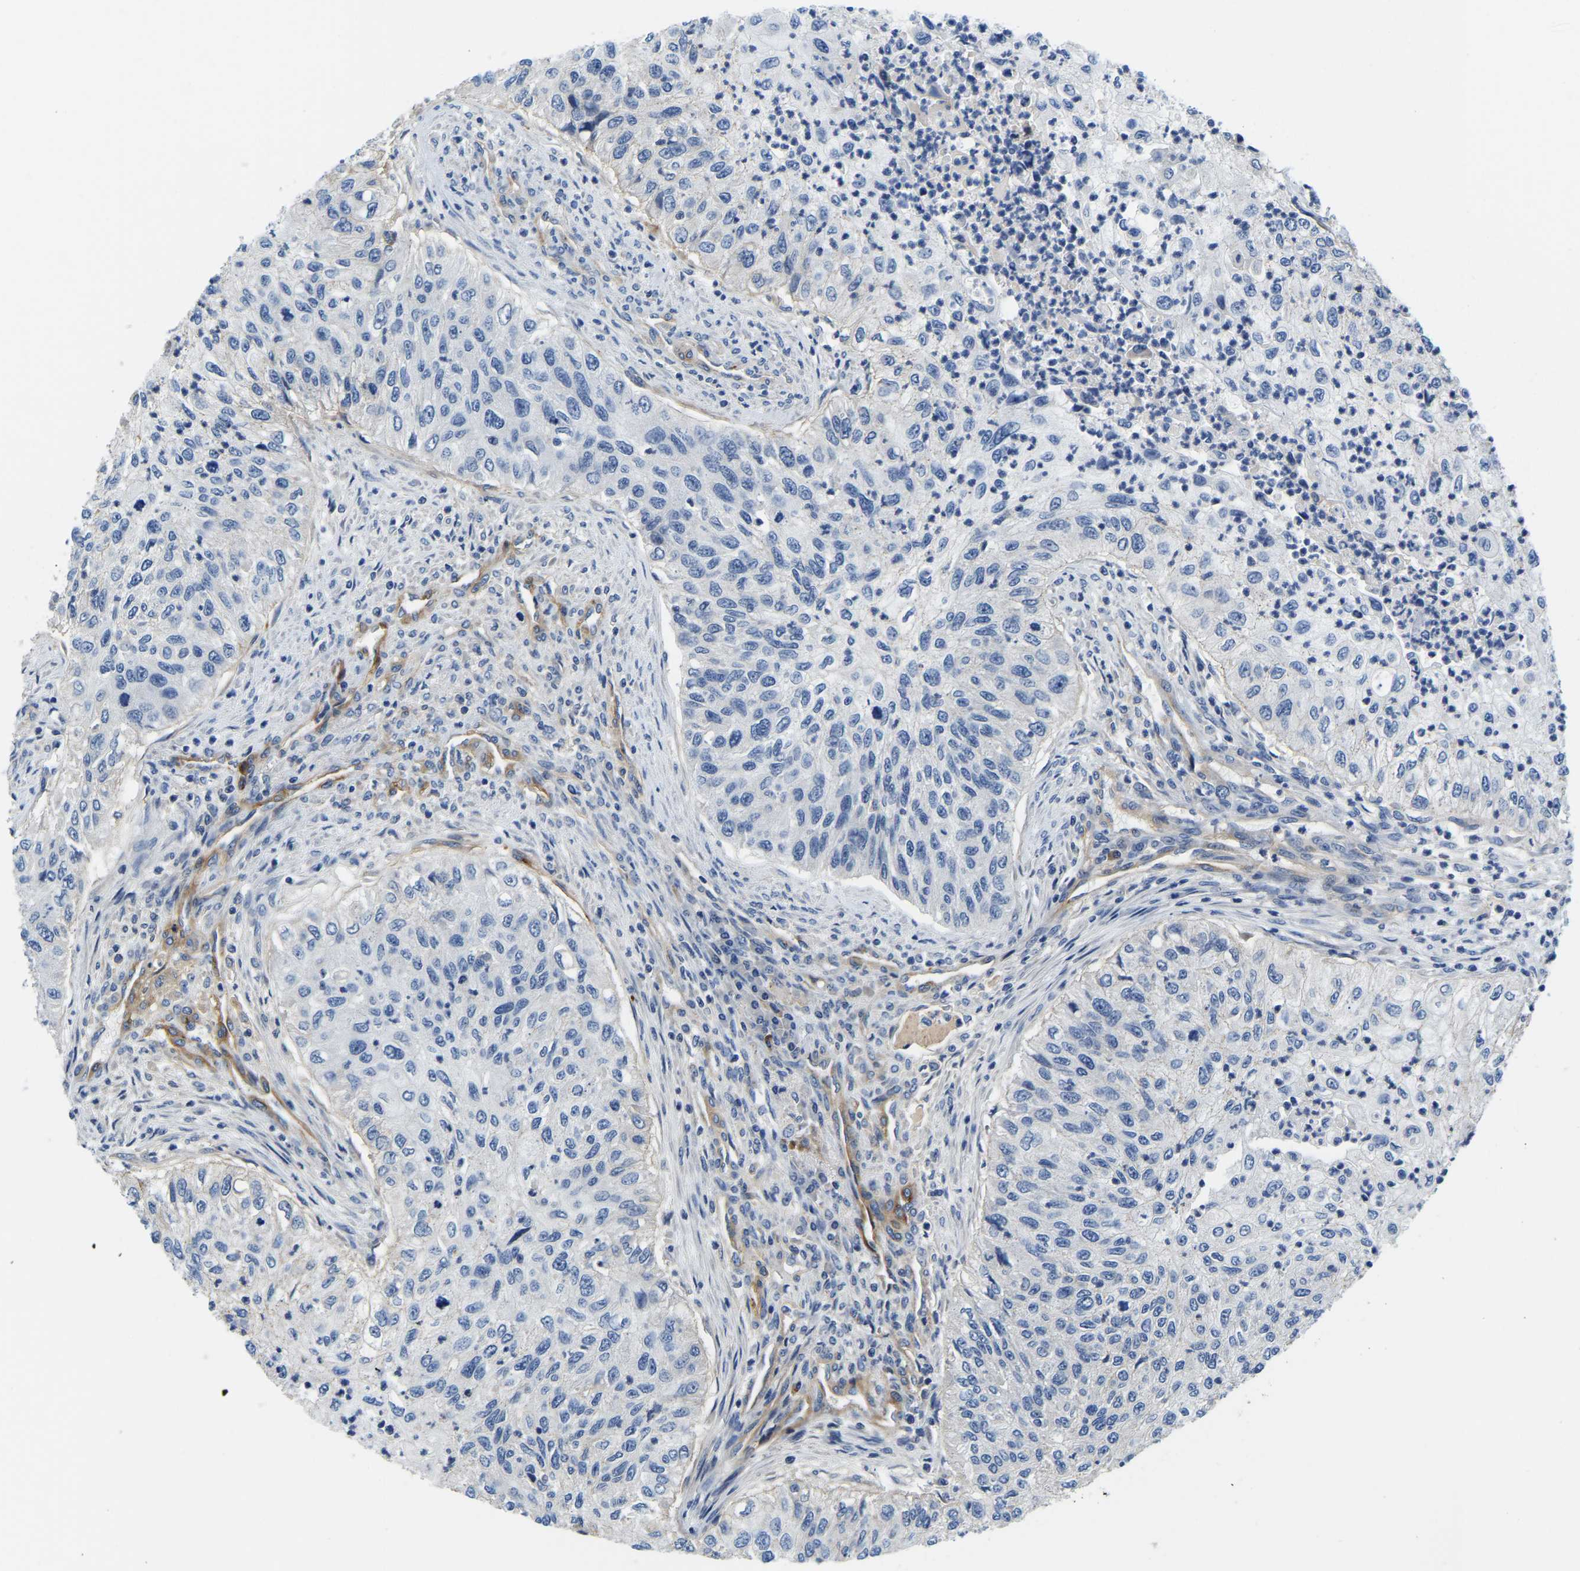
{"staining": {"intensity": "negative", "quantity": "none", "location": "none"}, "tissue": "urothelial cancer", "cell_type": "Tumor cells", "image_type": "cancer", "snomed": [{"axis": "morphology", "description": "Urothelial carcinoma, High grade"}, {"axis": "topography", "description": "Urinary bladder"}], "caption": "Human high-grade urothelial carcinoma stained for a protein using immunohistochemistry (IHC) displays no staining in tumor cells.", "gene": "LIAS", "patient": {"sex": "female", "age": 60}}